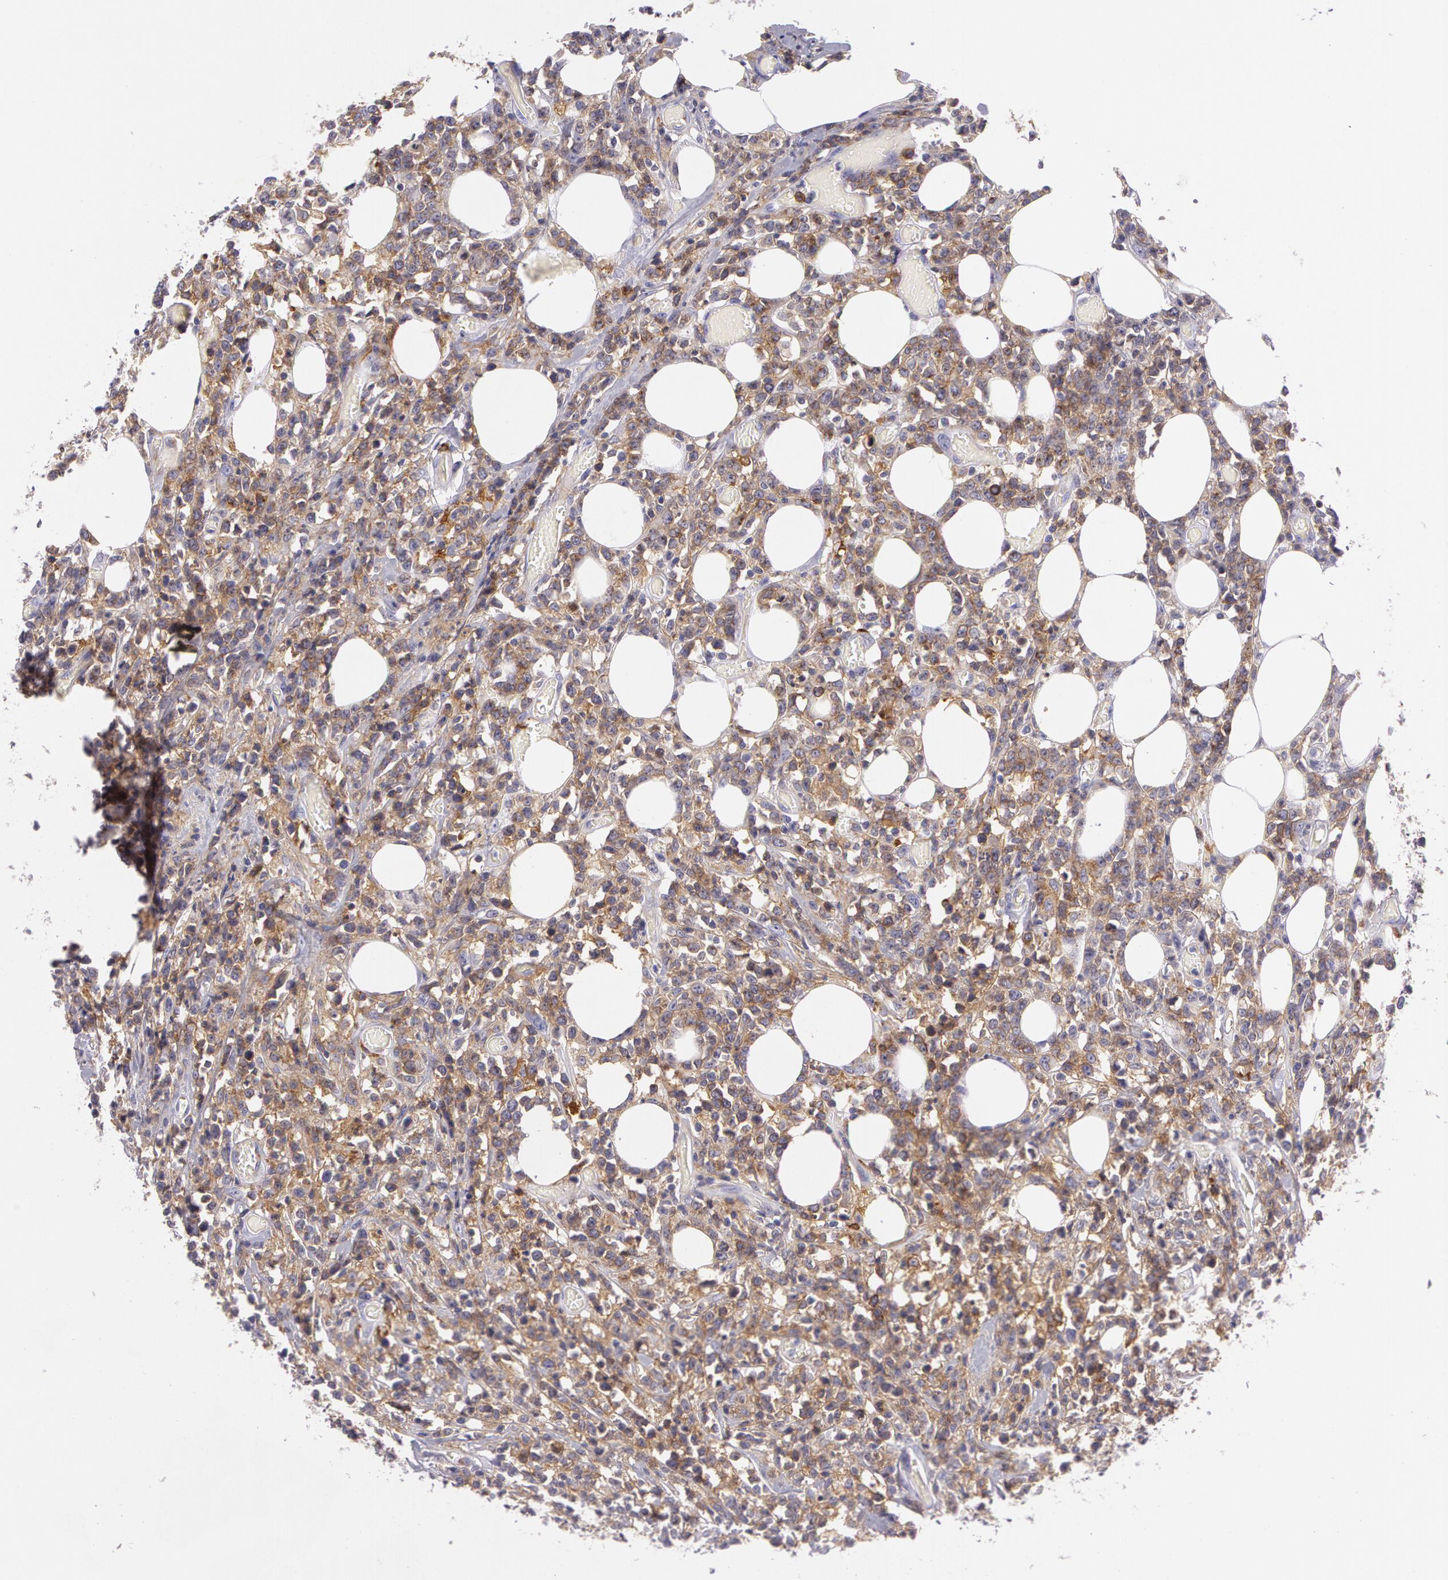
{"staining": {"intensity": "strong", "quantity": ">75%", "location": "cytoplasmic/membranous"}, "tissue": "lymphoma", "cell_type": "Tumor cells", "image_type": "cancer", "snomed": [{"axis": "morphology", "description": "Malignant lymphoma, non-Hodgkin's type, High grade"}, {"axis": "topography", "description": "Colon"}], "caption": "Lymphoma stained with a protein marker exhibits strong staining in tumor cells.", "gene": "LY75", "patient": {"sex": "male", "age": 82}}